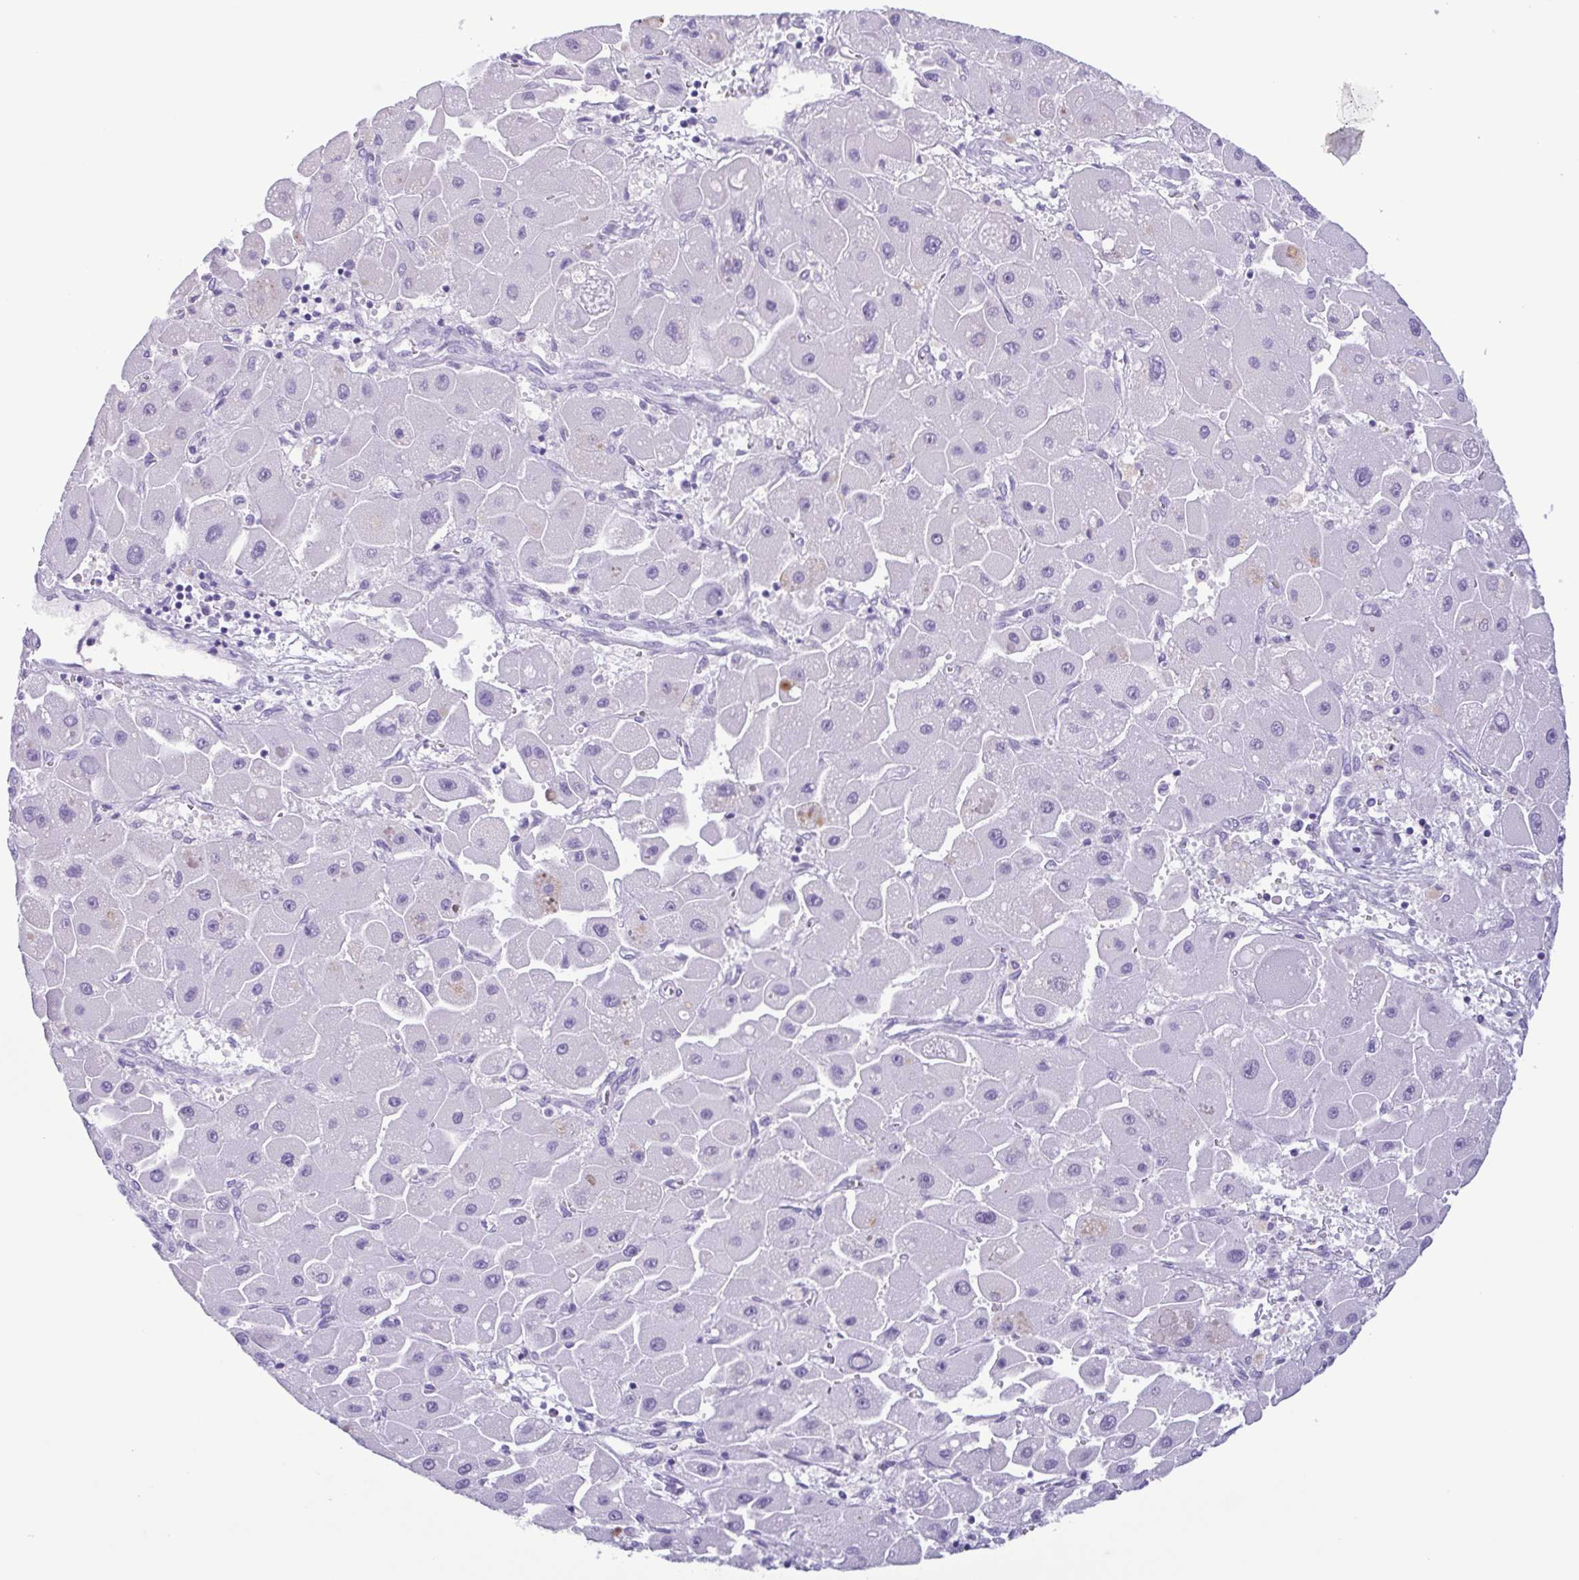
{"staining": {"intensity": "negative", "quantity": "none", "location": "none"}, "tissue": "liver cancer", "cell_type": "Tumor cells", "image_type": "cancer", "snomed": [{"axis": "morphology", "description": "Carcinoma, Hepatocellular, NOS"}, {"axis": "topography", "description": "Liver"}], "caption": "Tumor cells are negative for brown protein staining in liver hepatocellular carcinoma.", "gene": "LTF", "patient": {"sex": "male", "age": 24}}